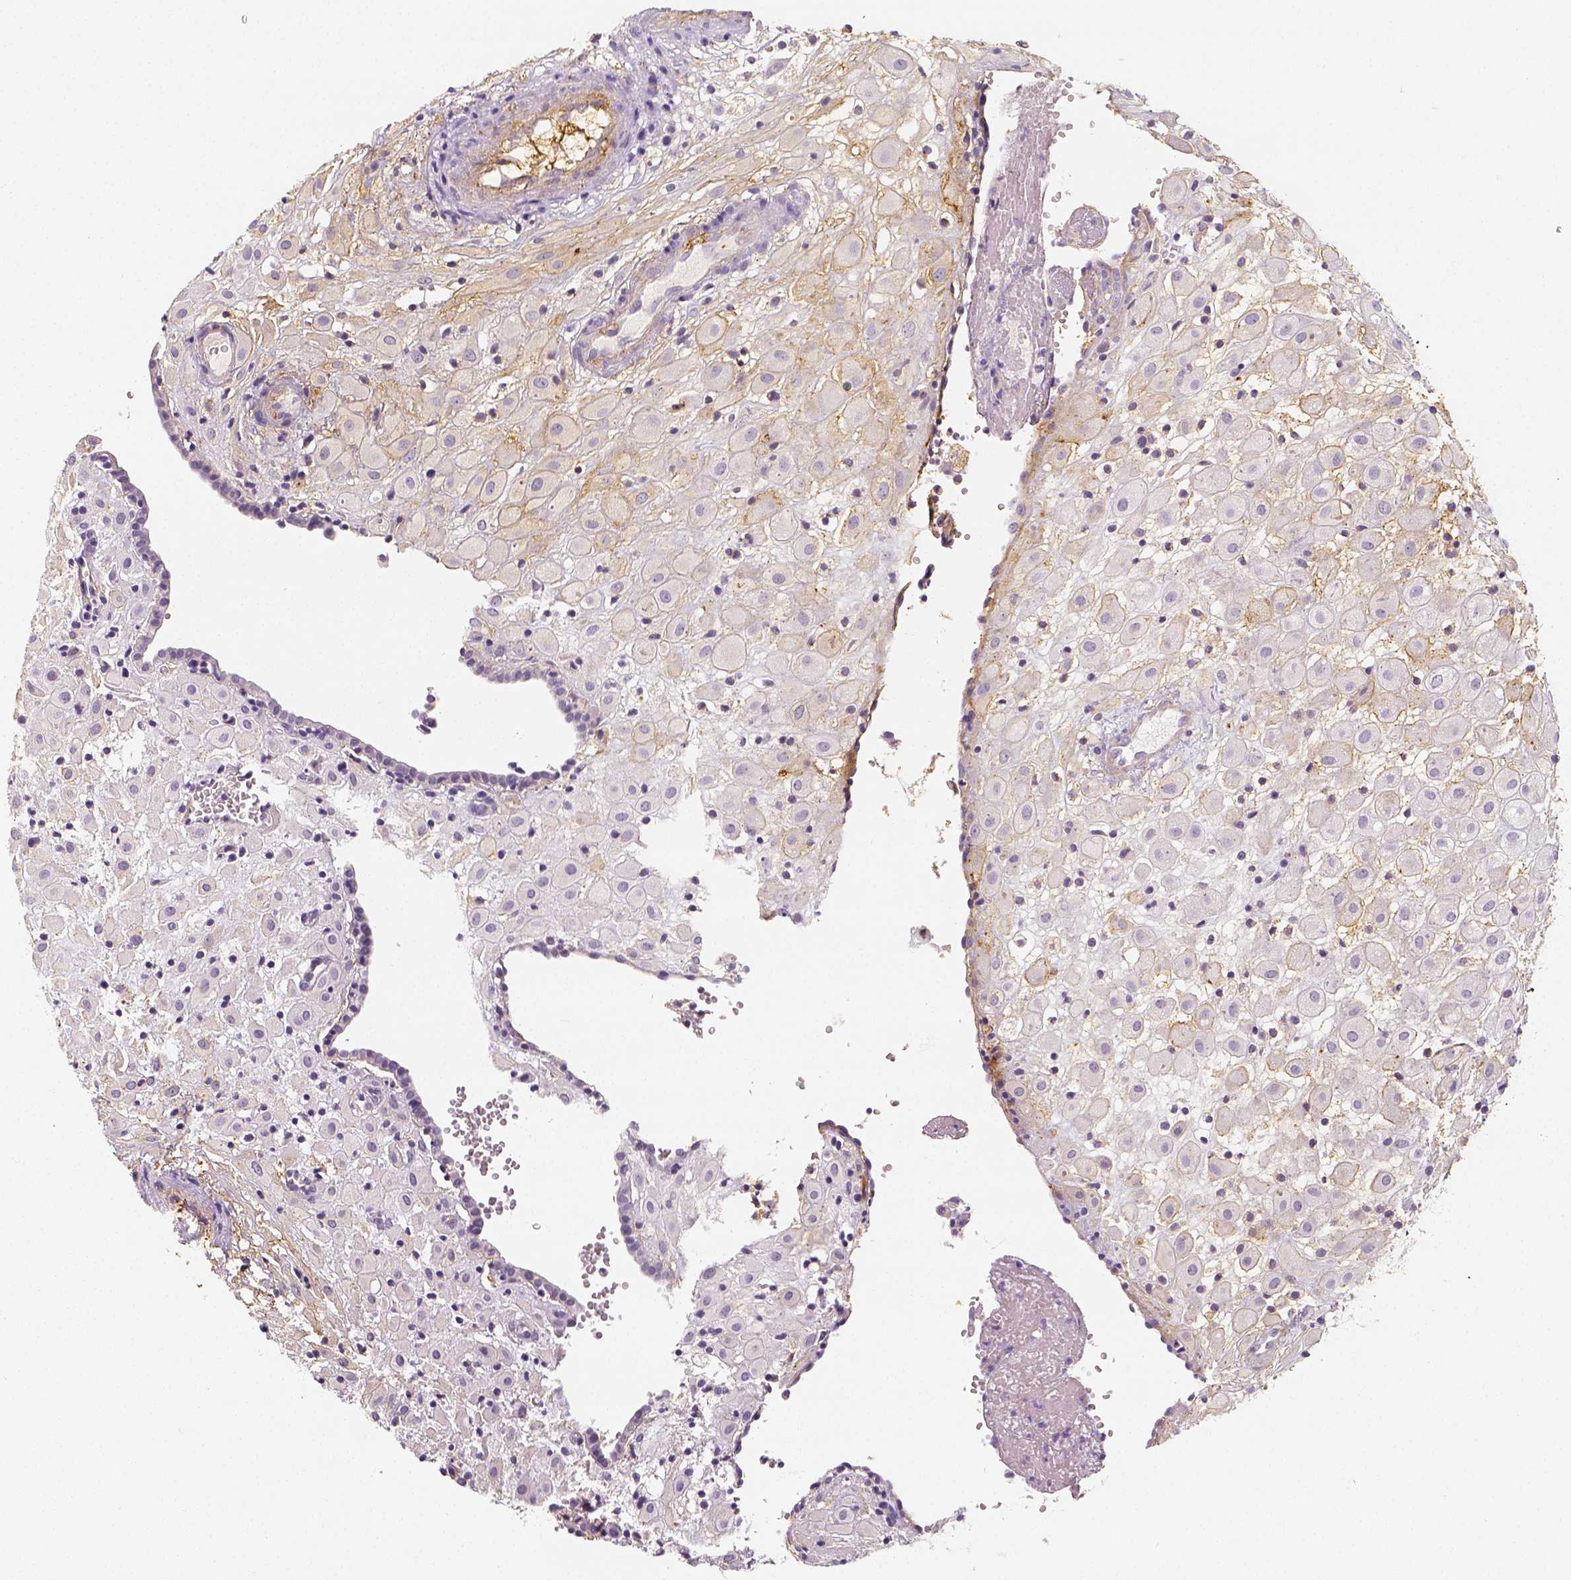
{"staining": {"intensity": "negative", "quantity": "none", "location": "none"}, "tissue": "placenta", "cell_type": "Decidual cells", "image_type": "normal", "snomed": [{"axis": "morphology", "description": "Normal tissue, NOS"}, {"axis": "topography", "description": "Placenta"}], "caption": "A high-resolution image shows immunohistochemistry (IHC) staining of unremarkable placenta, which demonstrates no significant staining in decidual cells.", "gene": "THY1", "patient": {"sex": "female", "age": 24}}